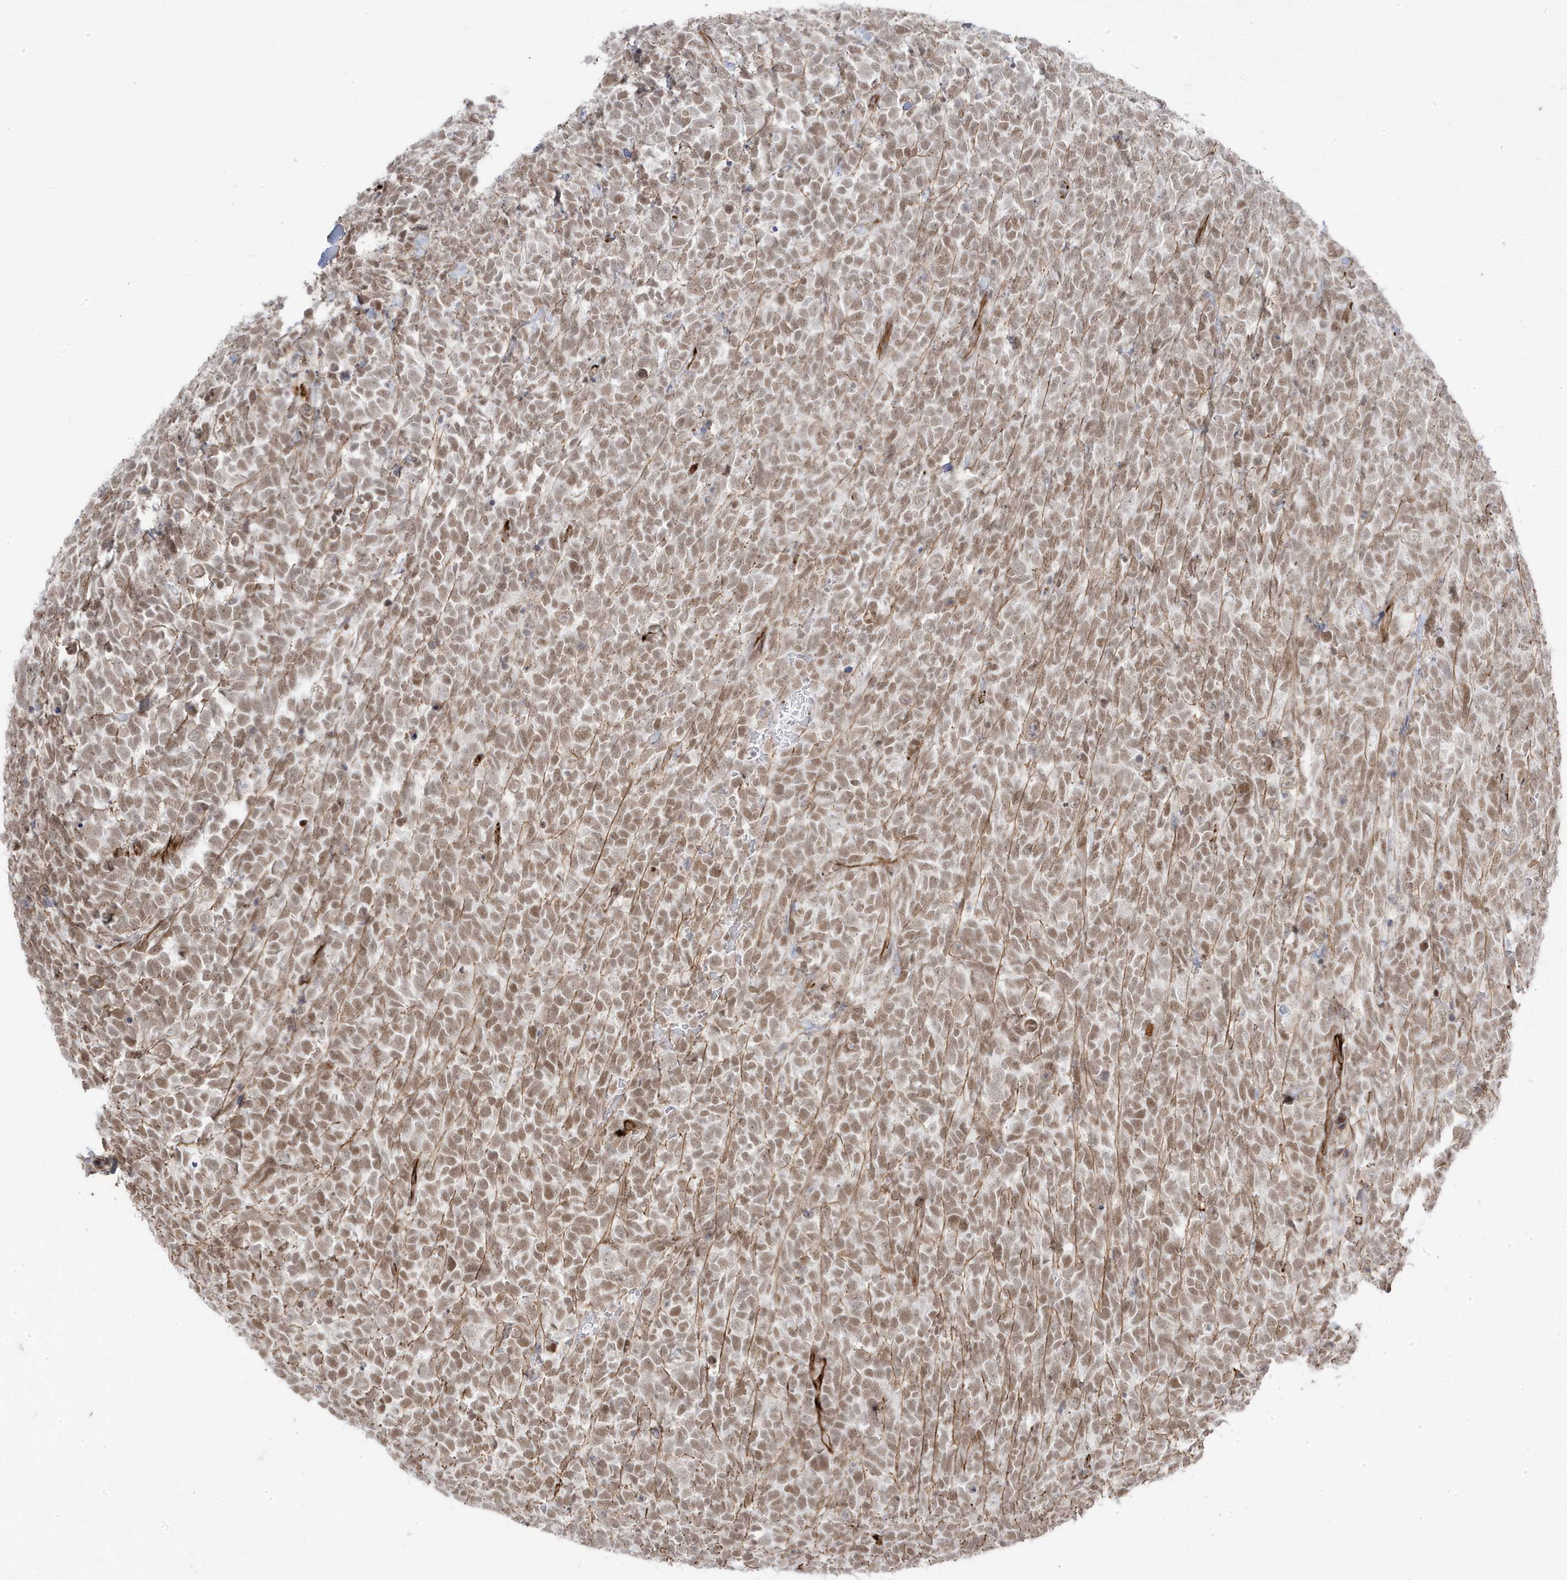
{"staining": {"intensity": "moderate", "quantity": ">75%", "location": "nuclear"}, "tissue": "urothelial cancer", "cell_type": "Tumor cells", "image_type": "cancer", "snomed": [{"axis": "morphology", "description": "Urothelial carcinoma, High grade"}, {"axis": "topography", "description": "Urinary bladder"}], "caption": "Tumor cells demonstrate medium levels of moderate nuclear staining in about >75% of cells in urothelial cancer.", "gene": "ADAMTSL3", "patient": {"sex": "female", "age": 82}}